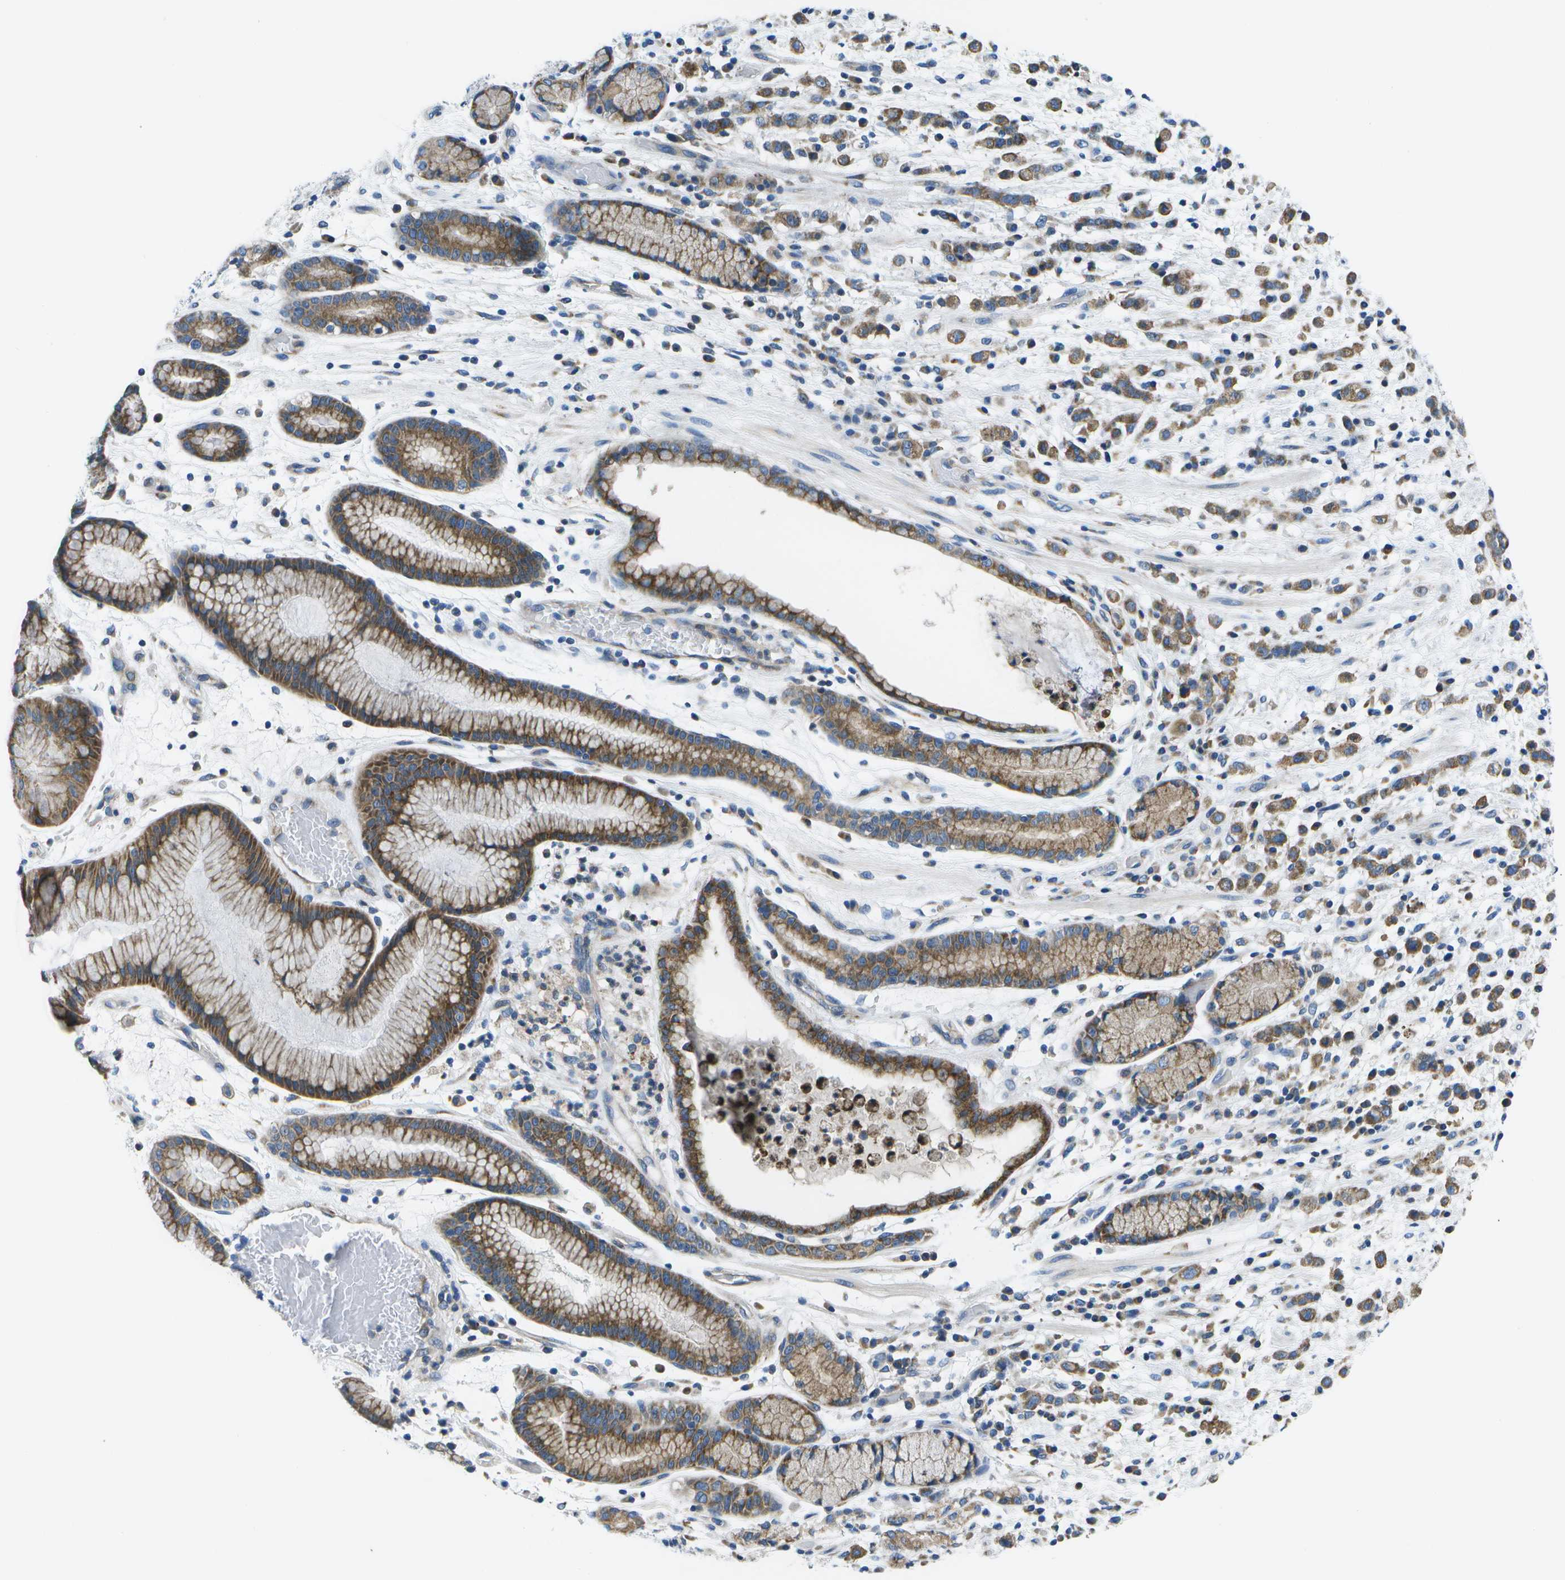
{"staining": {"intensity": "moderate", "quantity": ">75%", "location": "cytoplasmic/membranous"}, "tissue": "stomach cancer", "cell_type": "Tumor cells", "image_type": "cancer", "snomed": [{"axis": "morphology", "description": "Adenocarcinoma, NOS"}, {"axis": "topography", "description": "Stomach, lower"}], "caption": "A brown stain shows moderate cytoplasmic/membranous staining of a protein in stomach cancer (adenocarcinoma) tumor cells. The staining was performed using DAB to visualize the protein expression in brown, while the nuclei were stained in blue with hematoxylin (Magnification: 20x).", "gene": "GDF5", "patient": {"sex": "male", "age": 88}}